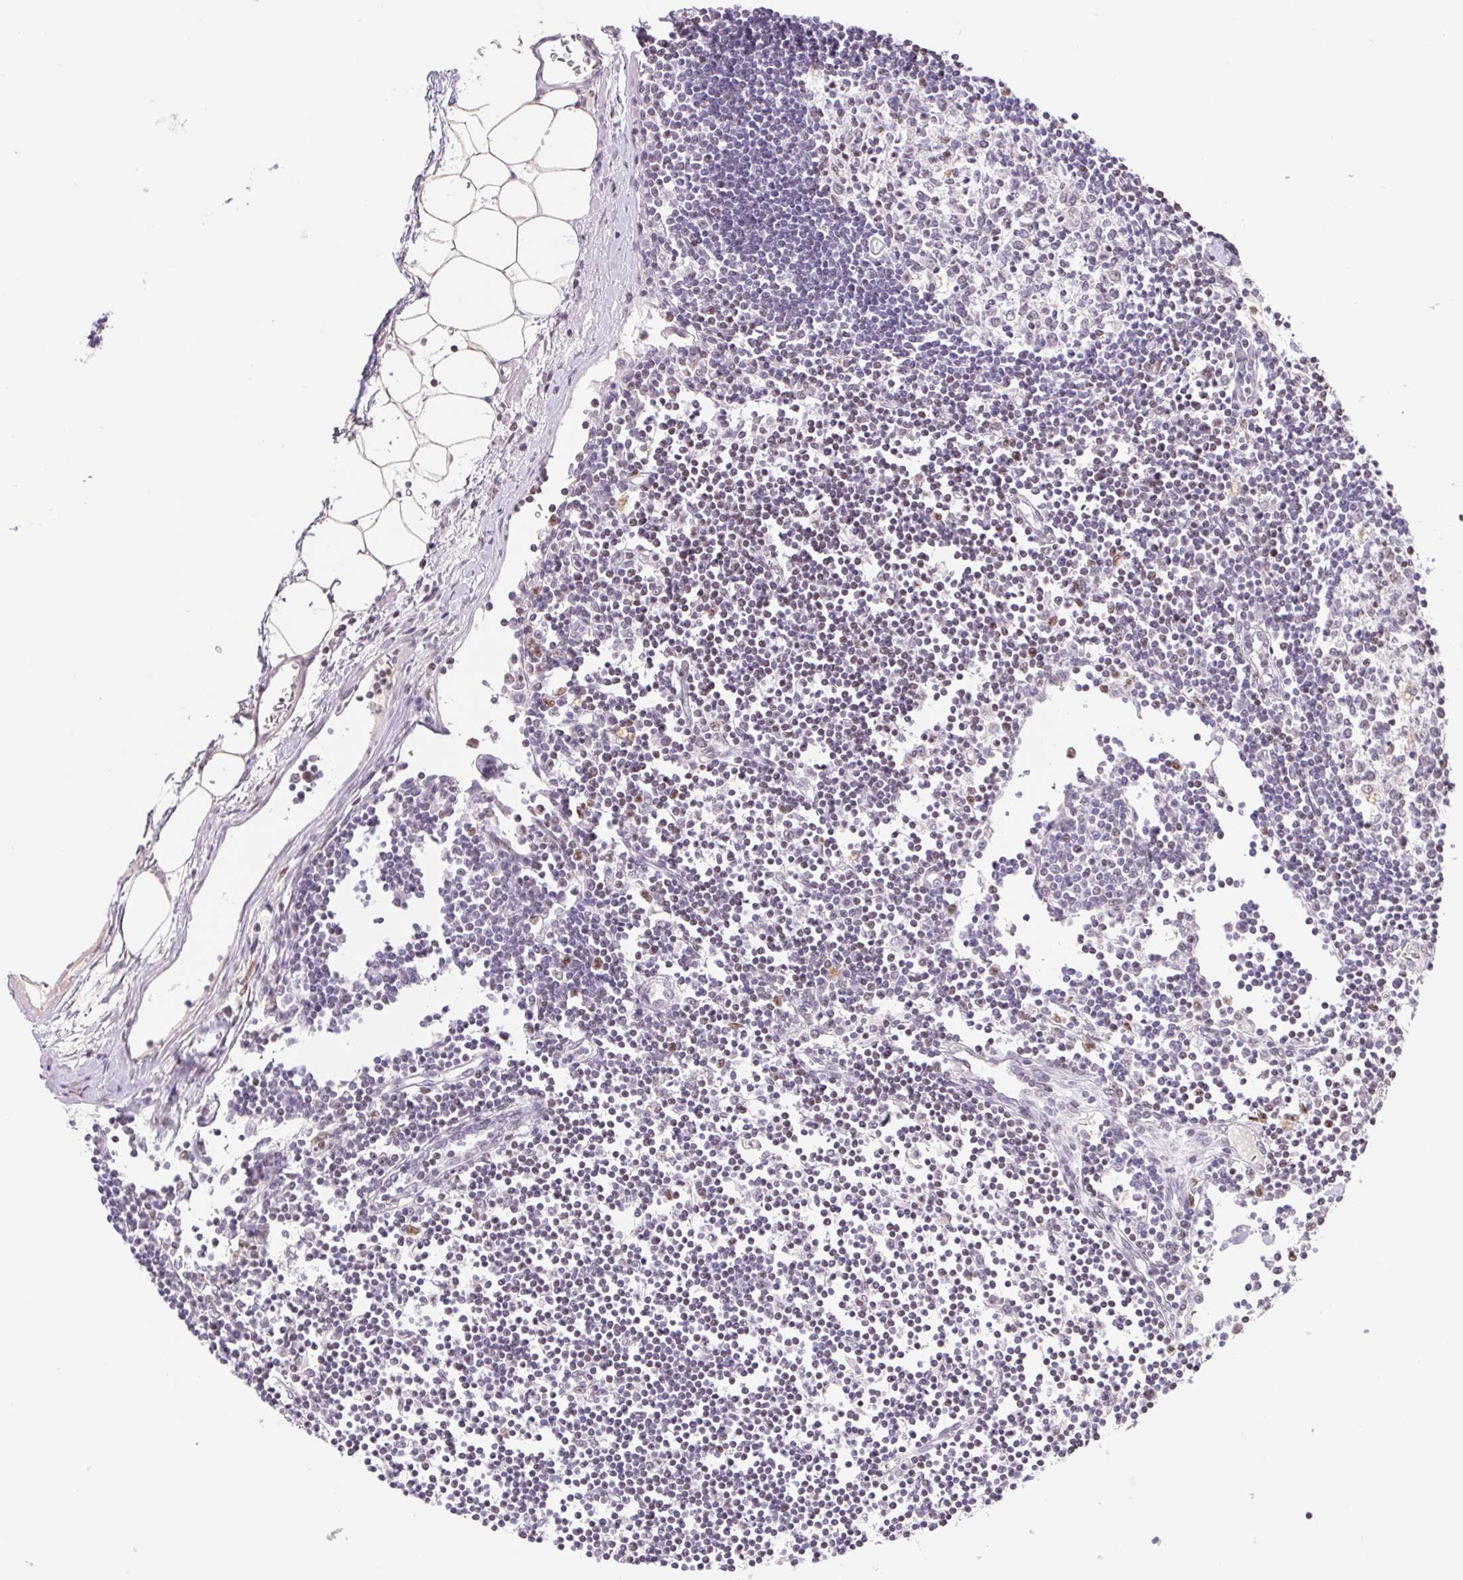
{"staining": {"intensity": "moderate", "quantity": "<25%", "location": "nuclear"}, "tissue": "lymph node", "cell_type": "Germinal center cells", "image_type": "normal", "snomed": [{"axis": "morphology", "description": "Normal tissue, NOS"}, {"axis": "topography", "description": "Lymph node"}], "caption": "IHC histopathology image of benign human lymph node stained for a protein (brown), which reveals low levels of moderate nuclear expression in about <25% of germinal center cells.", "gene": "TRERF1", "patient": {"sex": "female", "age": 65}}